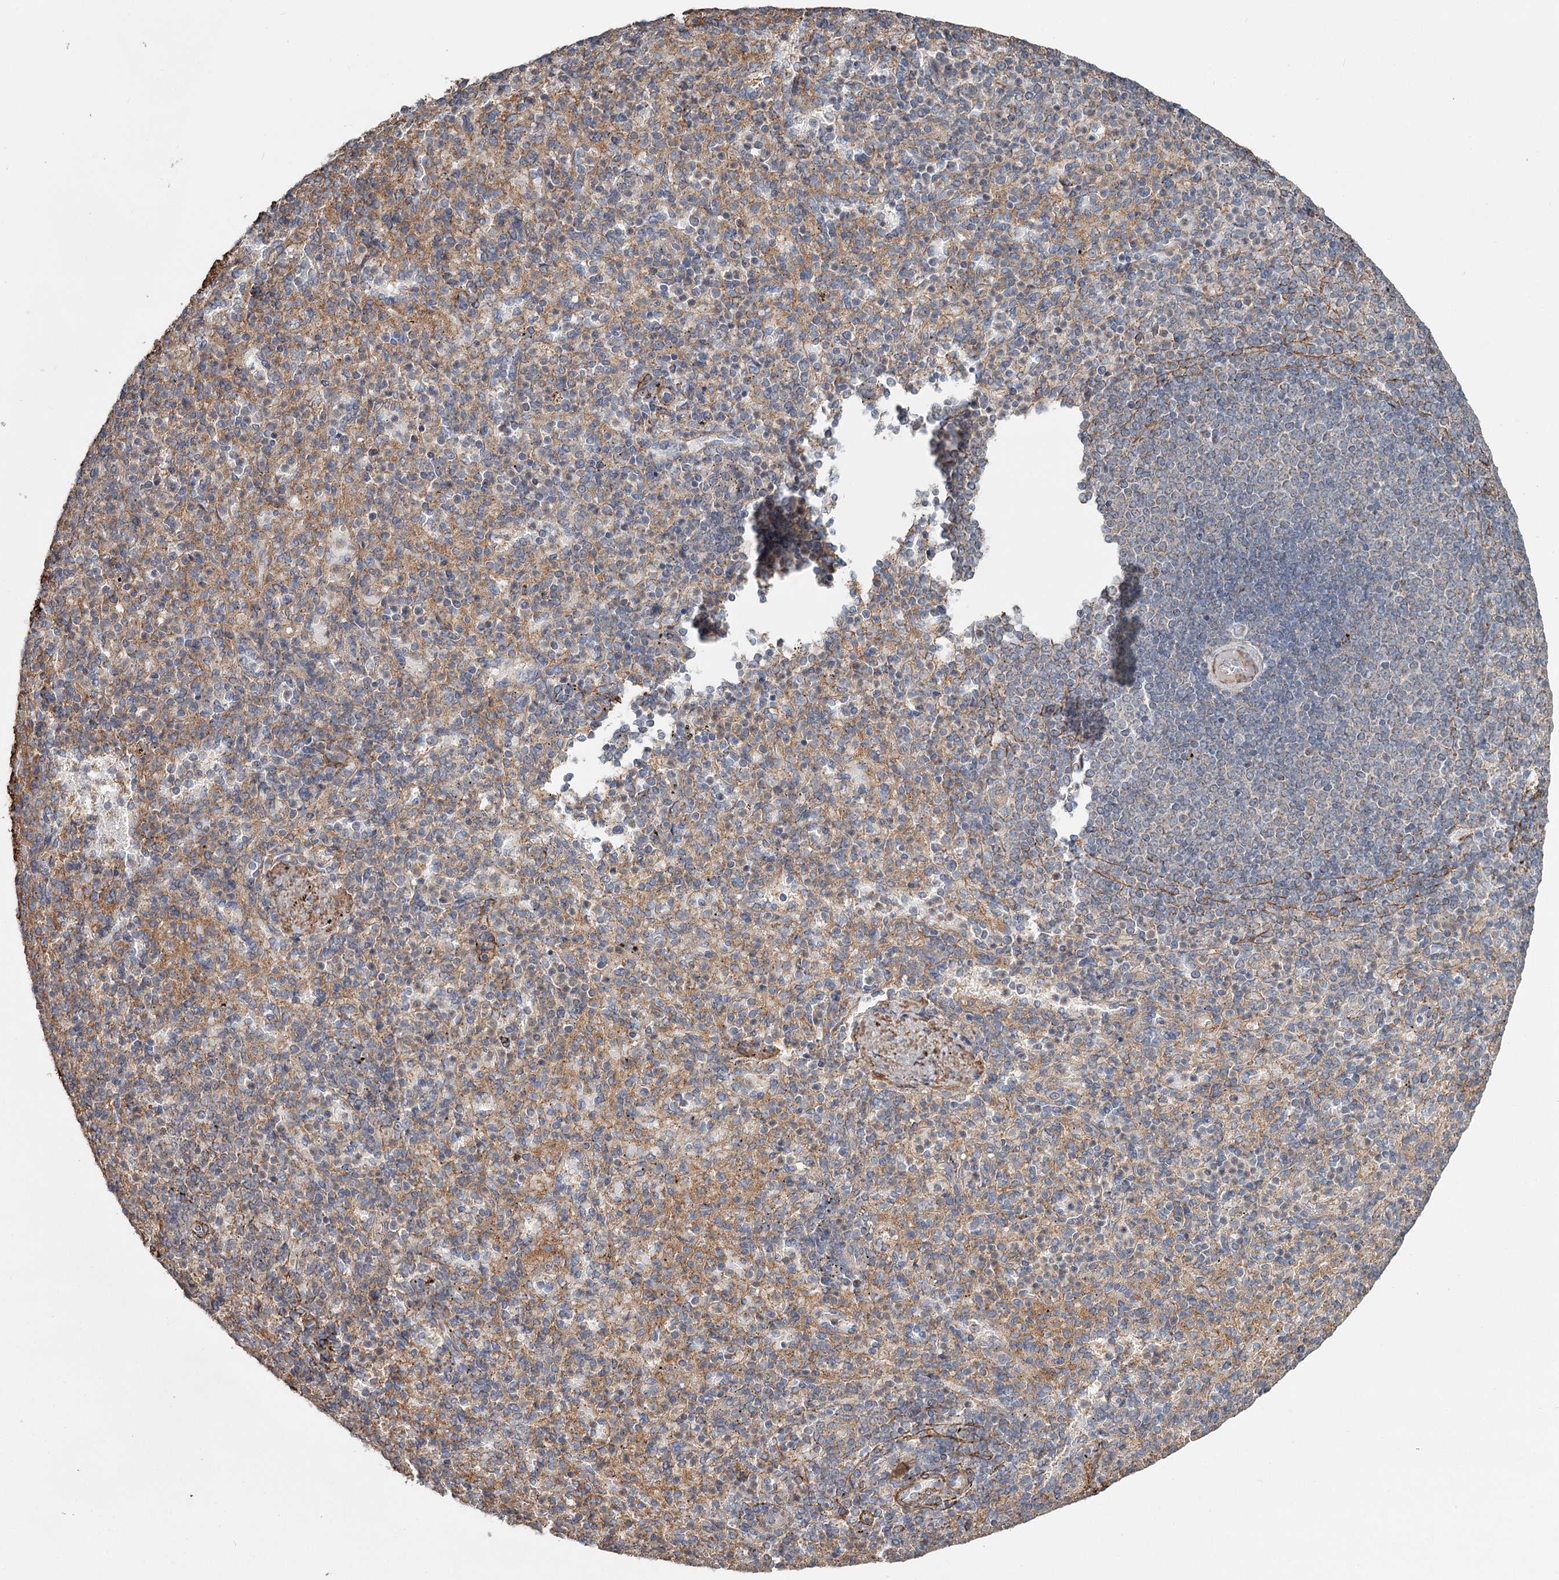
{"staining": {"intensity": "moderate", "quantity": "<25%", "location": "cytoplasmic/membranous"}, "tissue": "spleen", "cell_type": "Cells in red pulp", "image_type": "normal", "snomed": [{"axis": "morphology", "description": "Normal tissue, NOS"}, {"axis": "topography", "description": "Spleen"}], "caption": "Brown immunohistochemical staining in unremarkable spleen reveals moderate cytoplasmic/membranous positivity in approximately <25% of cells in red pulp.", "gene": "DHRS9", "patient": {"sex": "female", "age": 74}}